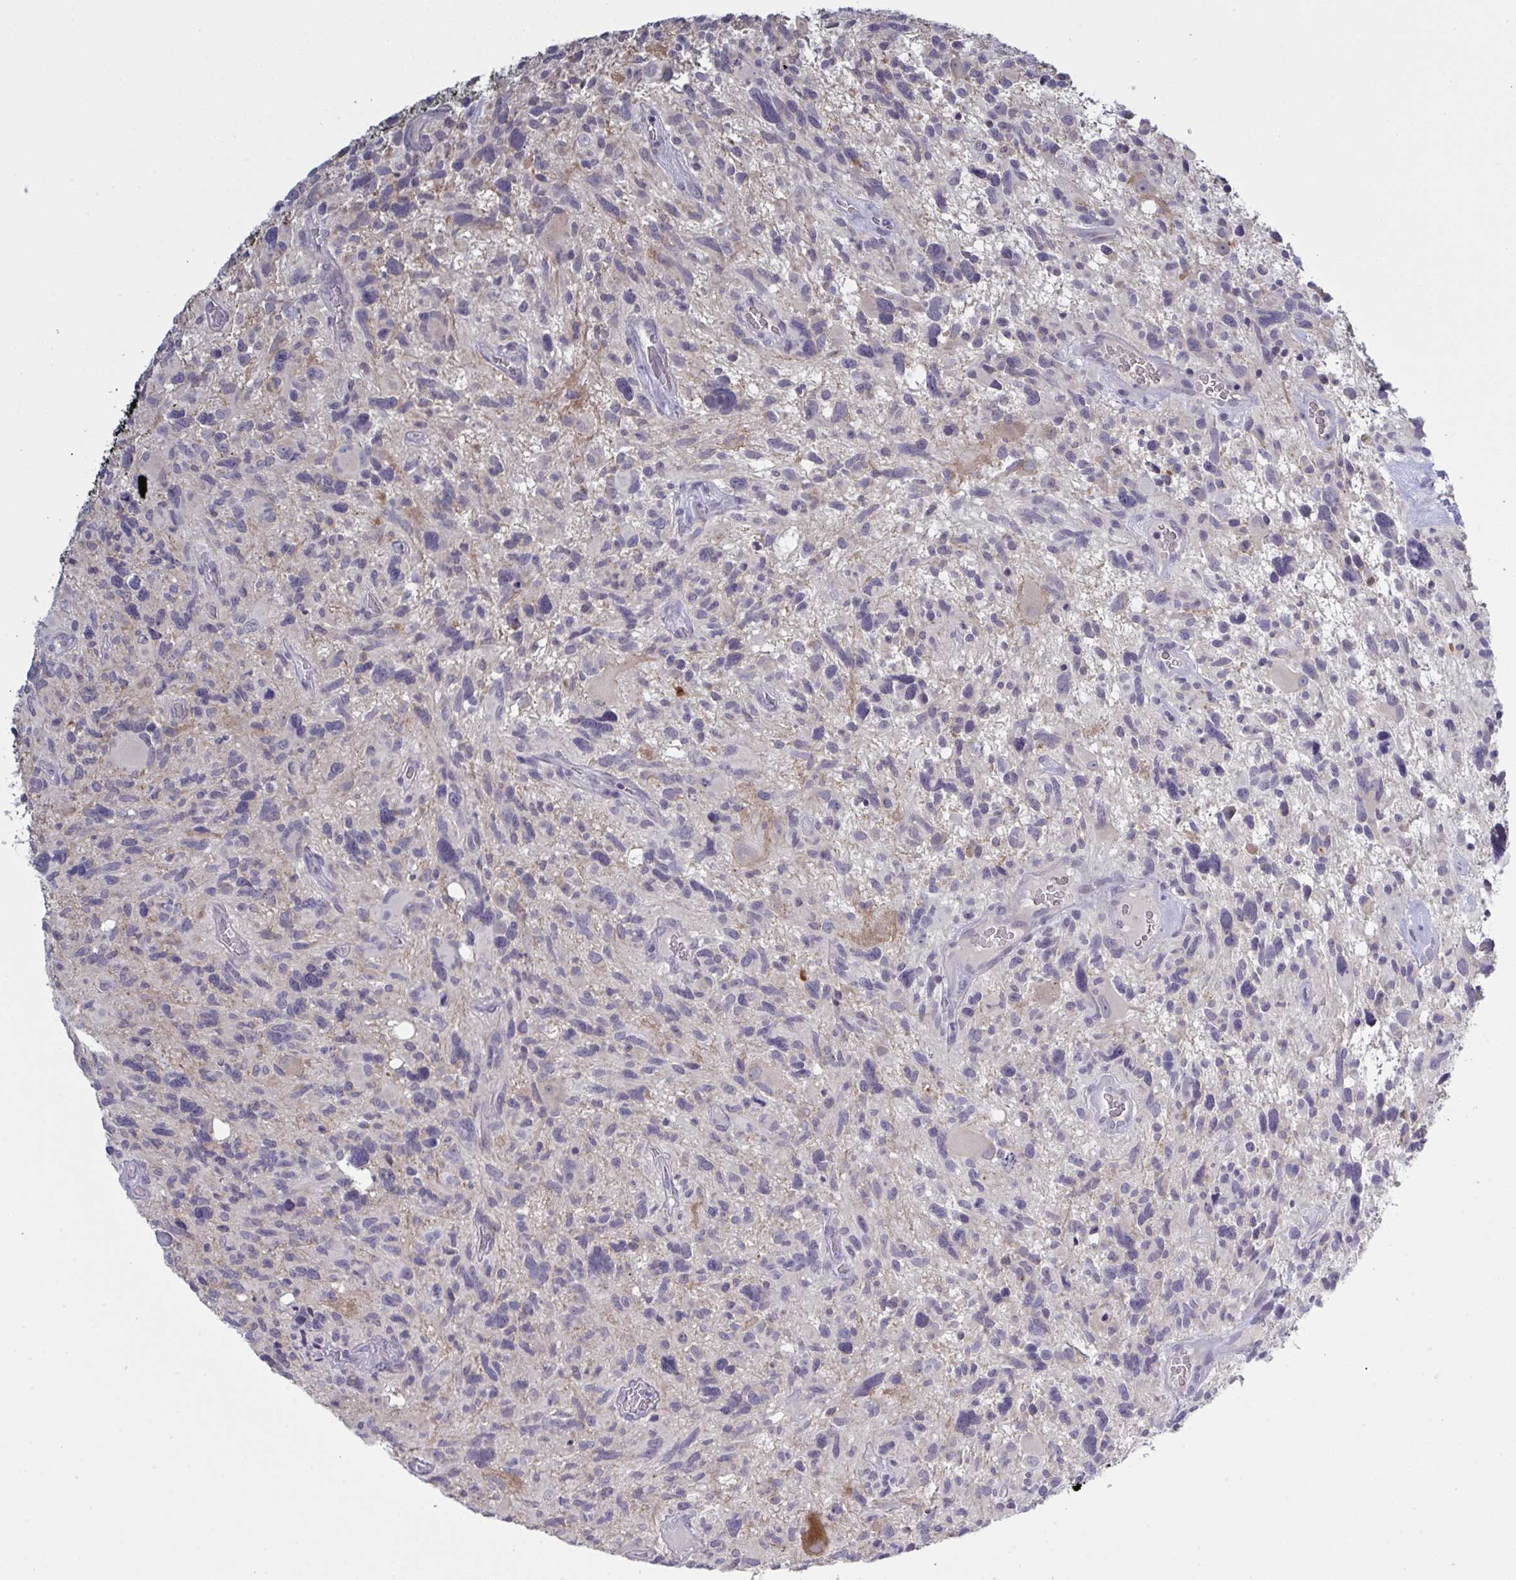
{"staining": {"intensity": "negative", "quantity": "none", "location": "none"}, "tissue": "glioma", "cell_type": "Tumor cells", "image_type": "cancer", "snomed": [{"axis": "morphology", "description": "Glioma, malignant, High grade"}, {"axis": "topography", "description": "Brain"}], "caption": "This micrograph is of glioma stained with IHC to label a protein in brown with the nuclei are counter-stained blue. There is no positivity in tumor cells. (DAB immunohistochemistry (IHC), high magnification).", "gene": "ZNF784", "patient": {"sex": "male", "age": 49}}